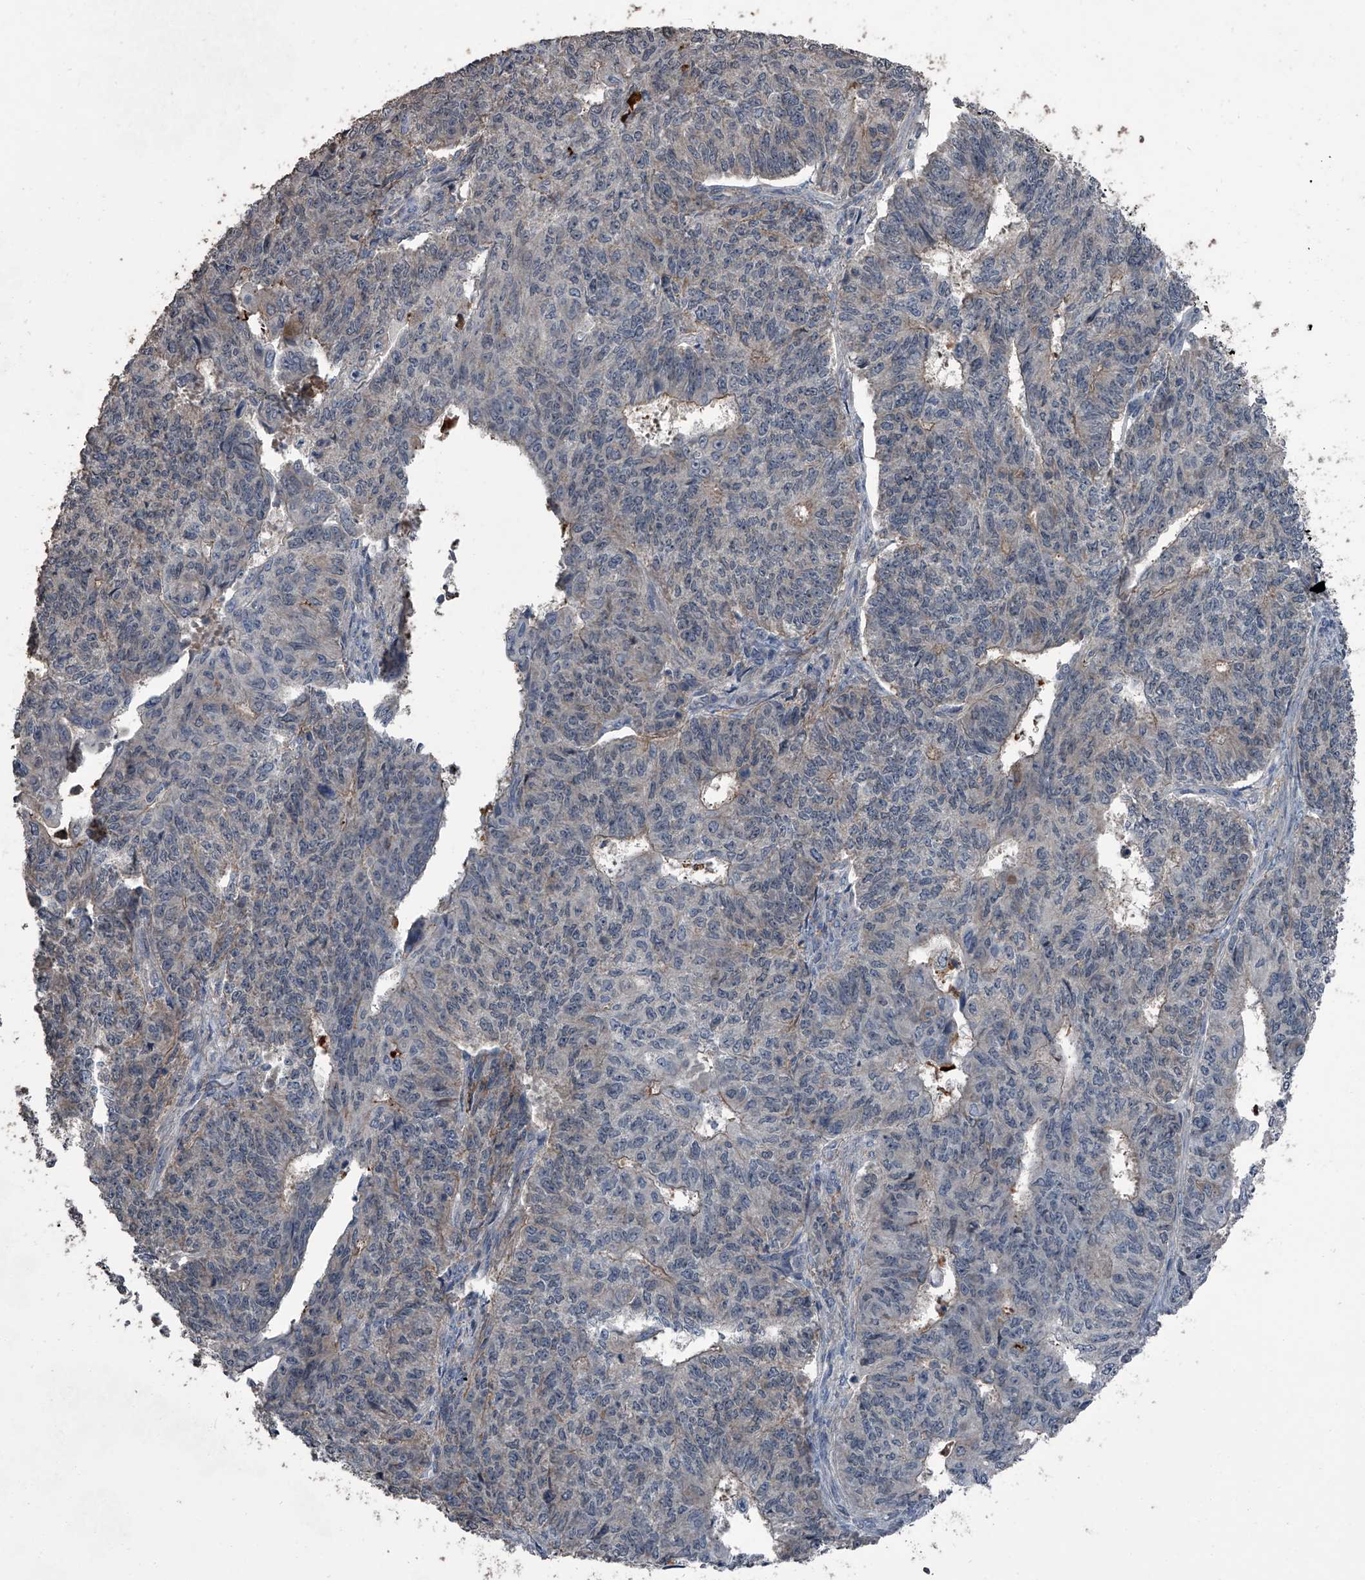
{"staining": {"intensity": "weak", "quantity": "<25%", "location": "cytoplasmic/membranous"}, "tissue": "endometrial cancer", "cell_type": "Tumor cells", "image_type": "cancer", "snomed": [{"axis": "morphology", "description": "Adenocarcinoma, NOS"}, {"axis": "topography", "description": "Endometrium"}], "caption": "Immunohistochemistry micrograph of endometrial cancer stained for a protein (brown), which displays no staining in tumor cells.", "gene": "OARD1", "patient": {"sex": "female", "age": 32}}